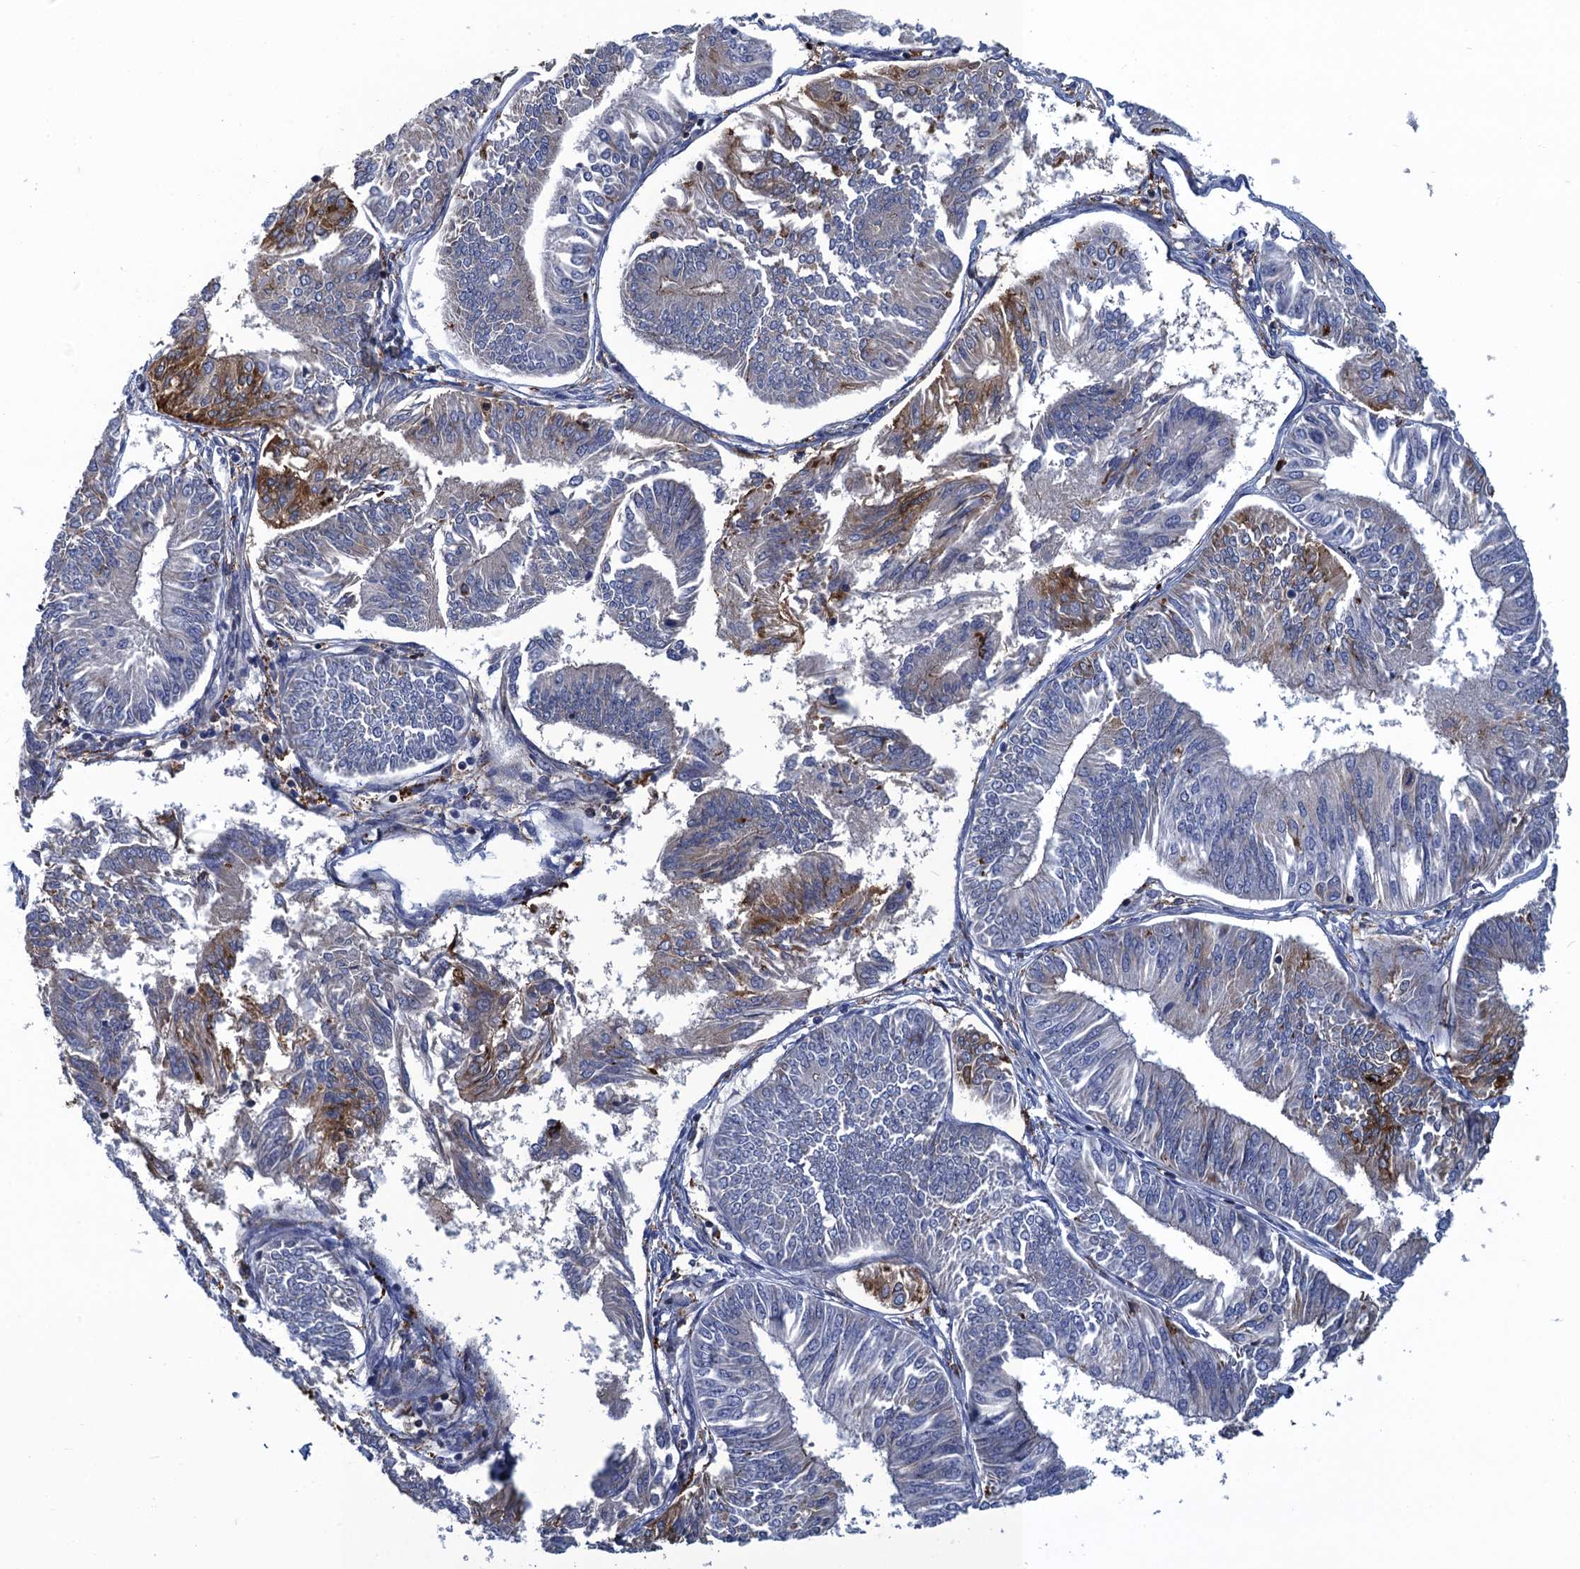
{"staining": {"intensity": "moderate", "quantity": "<25%", "location": "cytoplasmic/membranous"}, "tissue": "endometrial cancer", "cell_type": "Tumor cells", "image_type": "cancer", "snomed": [{"axis": "morphology", "description": "Adenocarcinoma, NOS"}, {"axis": "topography", "description": "Endometrium"}], "caption": "Human adenocarcinoma (endometrial) stained with a protein marker shows moderate staining in tumor cells.", "gene": "DNHD1", "patient": {"sex": "female", "age": 58}}